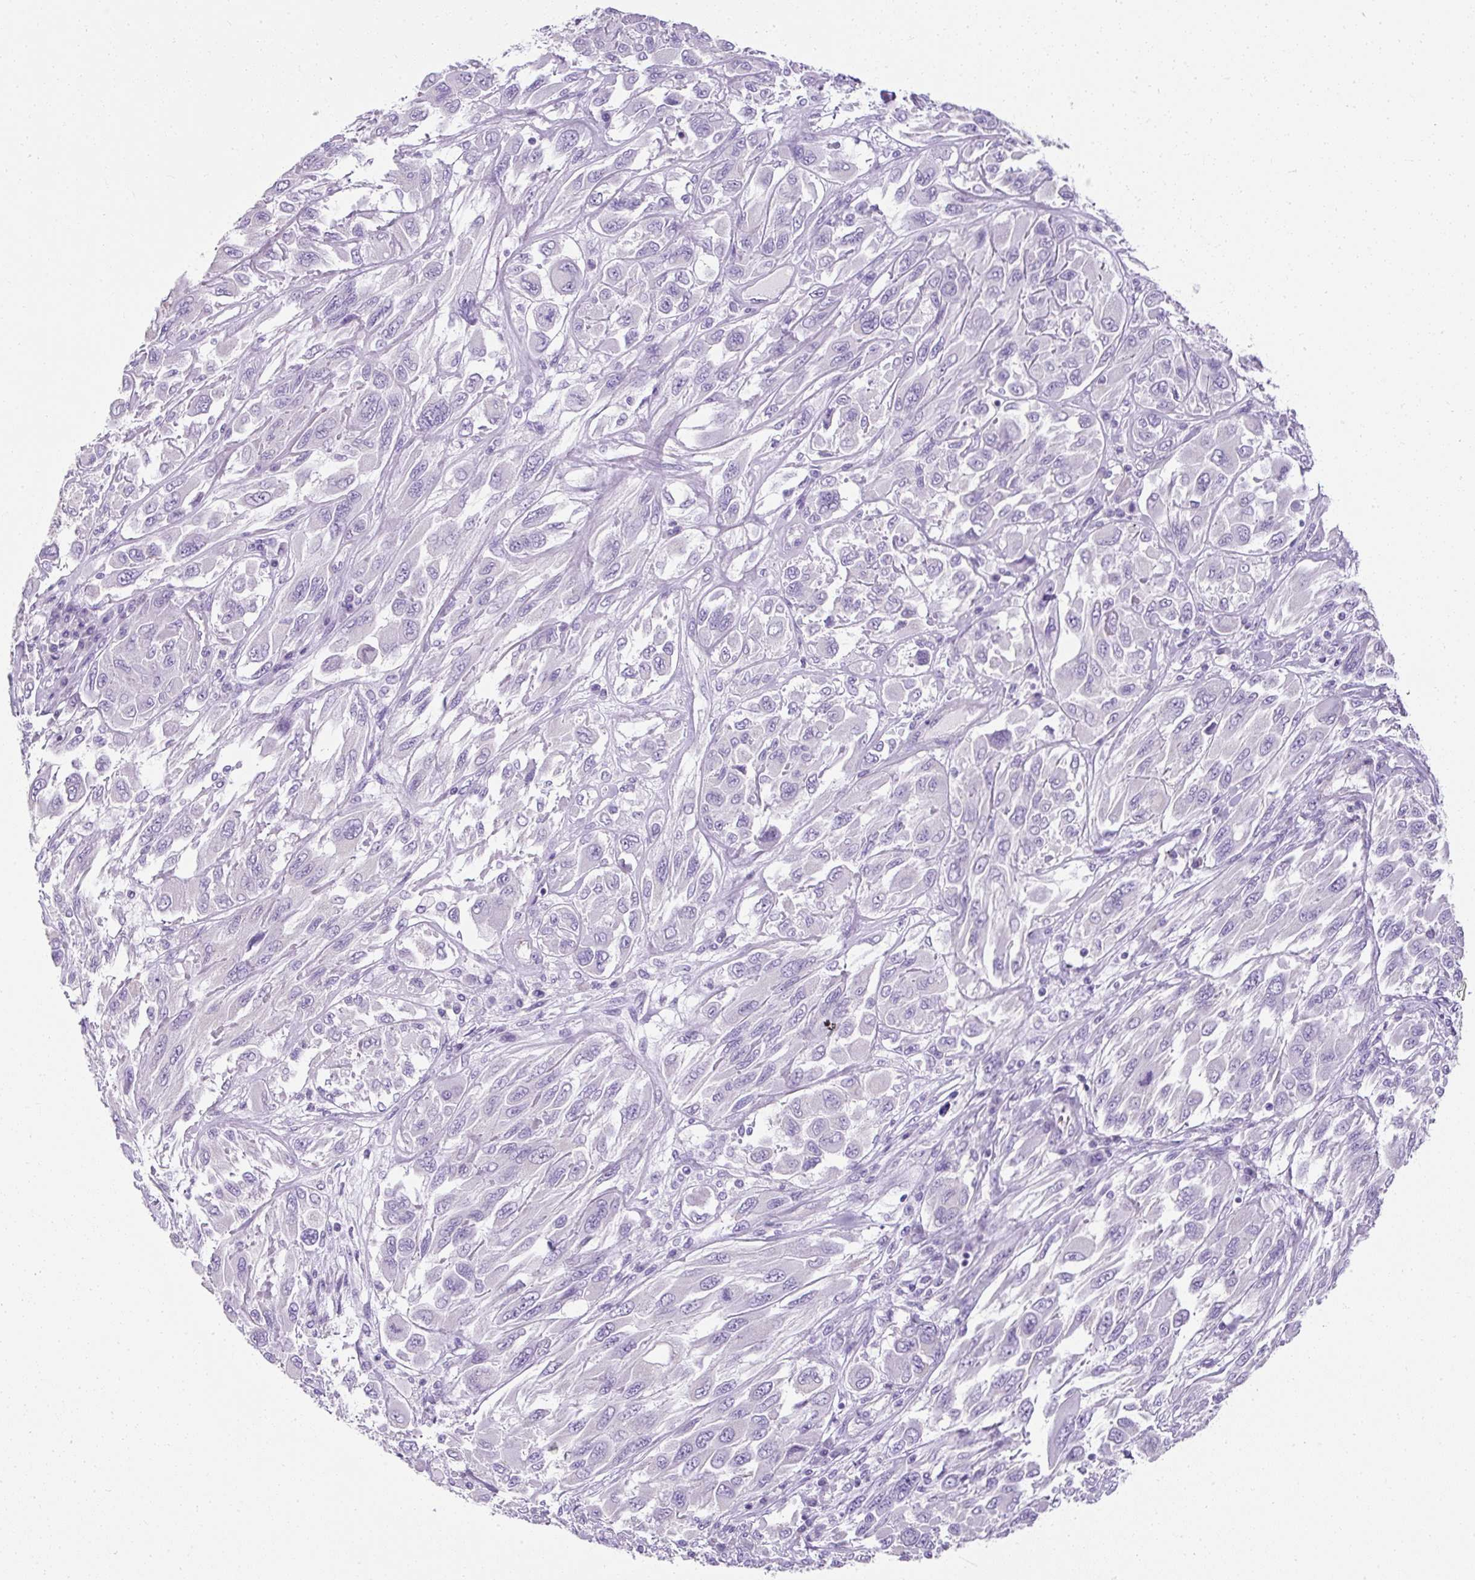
{"staining": {"intensity": "negative", "quantity": "none", "location": "none"}, "tissue": "melanoma", "cell_type": "Tumor cells", "image_type": "cancer", "snomed": [{"axis": "morphology", "description": "Malignant melanoma, NOS"}, {"axis": "topography", "description": "Skin"}], "caption": "DAB (3,3'-diaminobenzidine) immunohistochemical staining of human melanoma shows no significant expression in tumor cells.", "gene": "C2CD4C", "patient": {"sex": "female", "age": 91}}